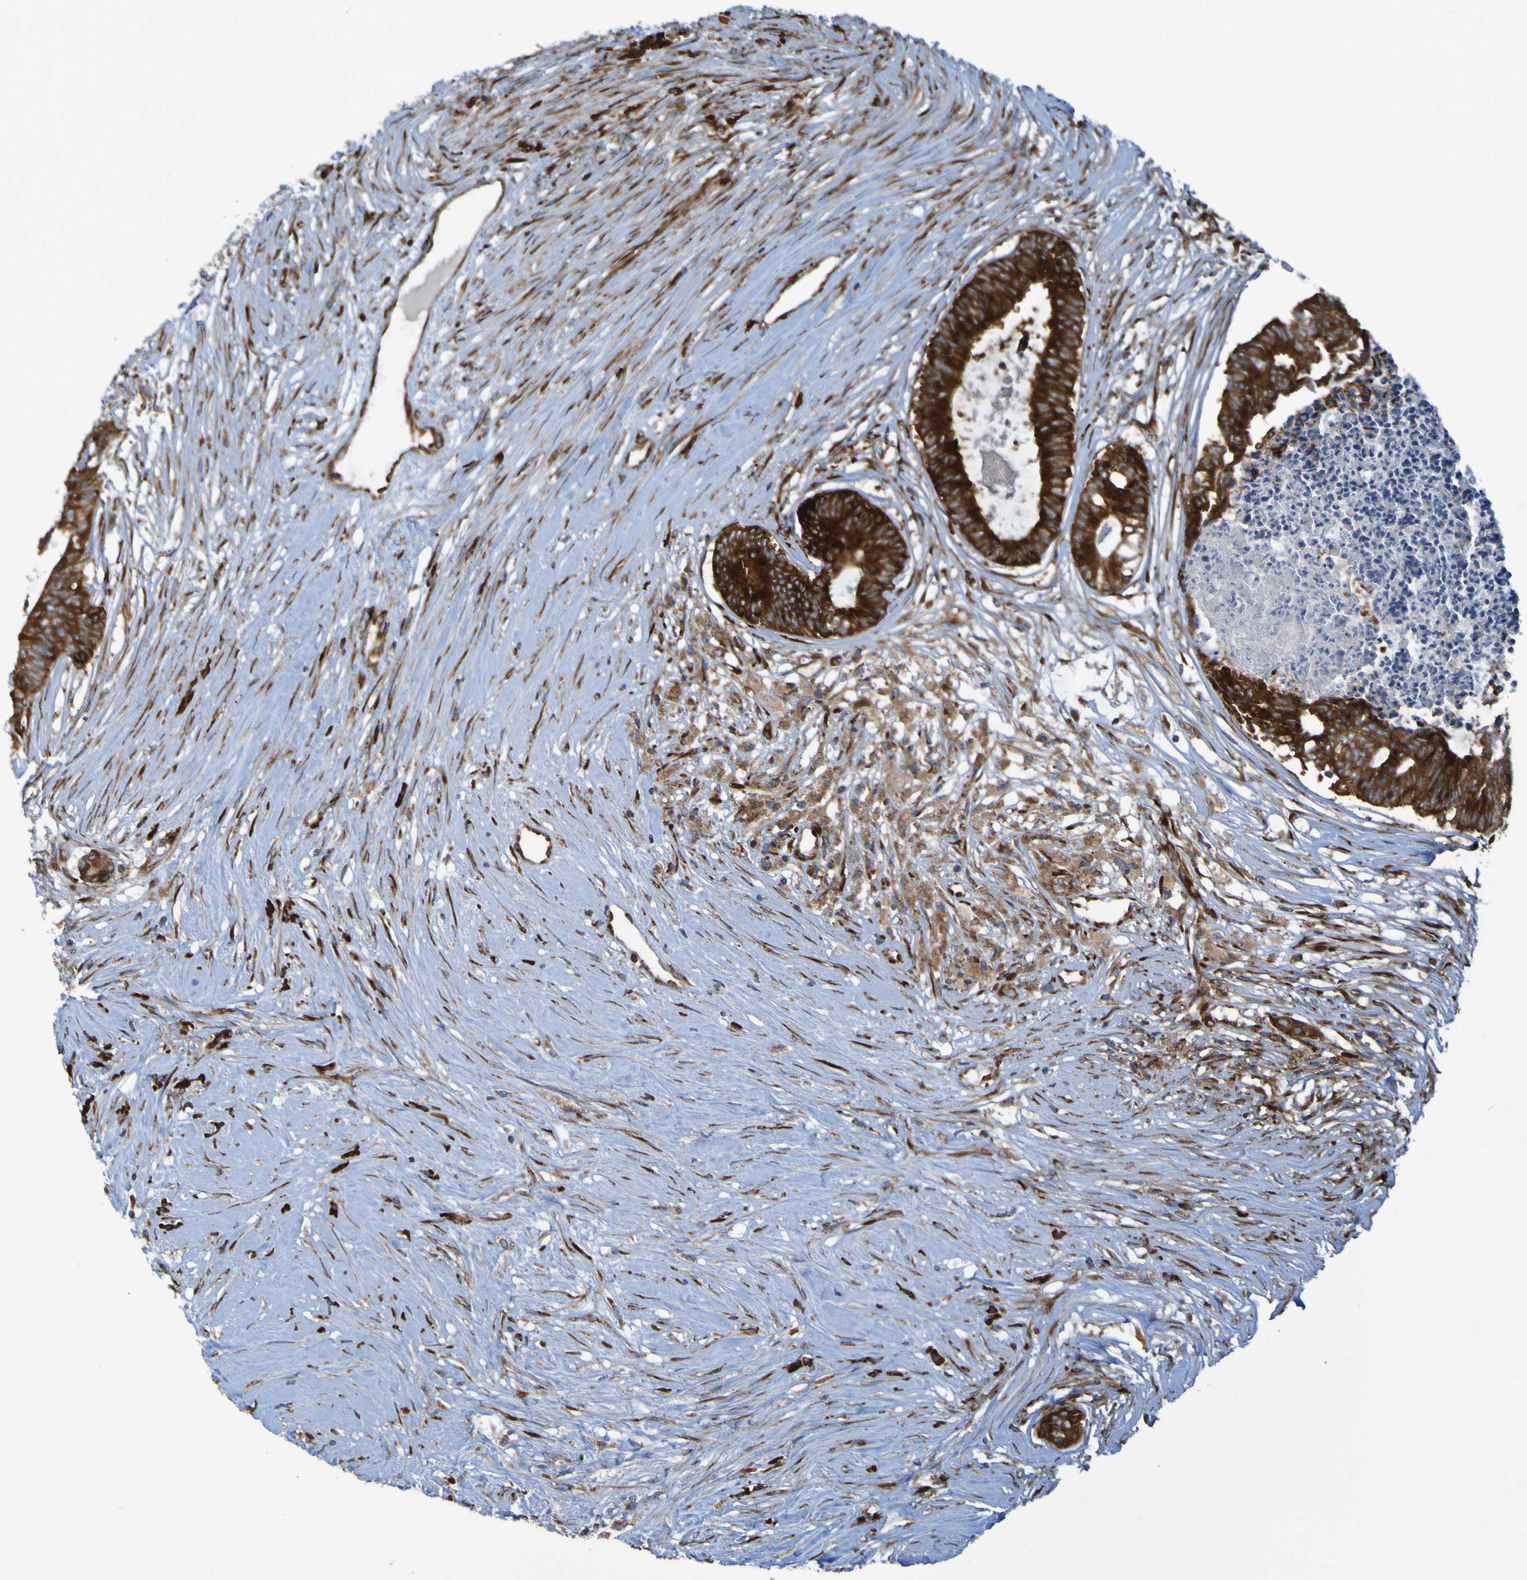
{"staining": {"intensity": "strong", "quantity": ">75%", "location": "cytoplasmic/membranous"}, "tissue": "colorectal cancer", "cell_type": "Tumor cells", "image_type": "cancer", "snomed": [{"axis": "morphology", "description": "Adenocarcinoma, NOS"}, {"axis": "topography", "description": "Rectum"}], "caption": "Protein analysis of colorectal cancer tissue exhibits strong cytoplasmic/membranous staining in approximately >75% of tumor cells.", "gene": "RPL10", "patient": {"sex": "male", "age": 63}}